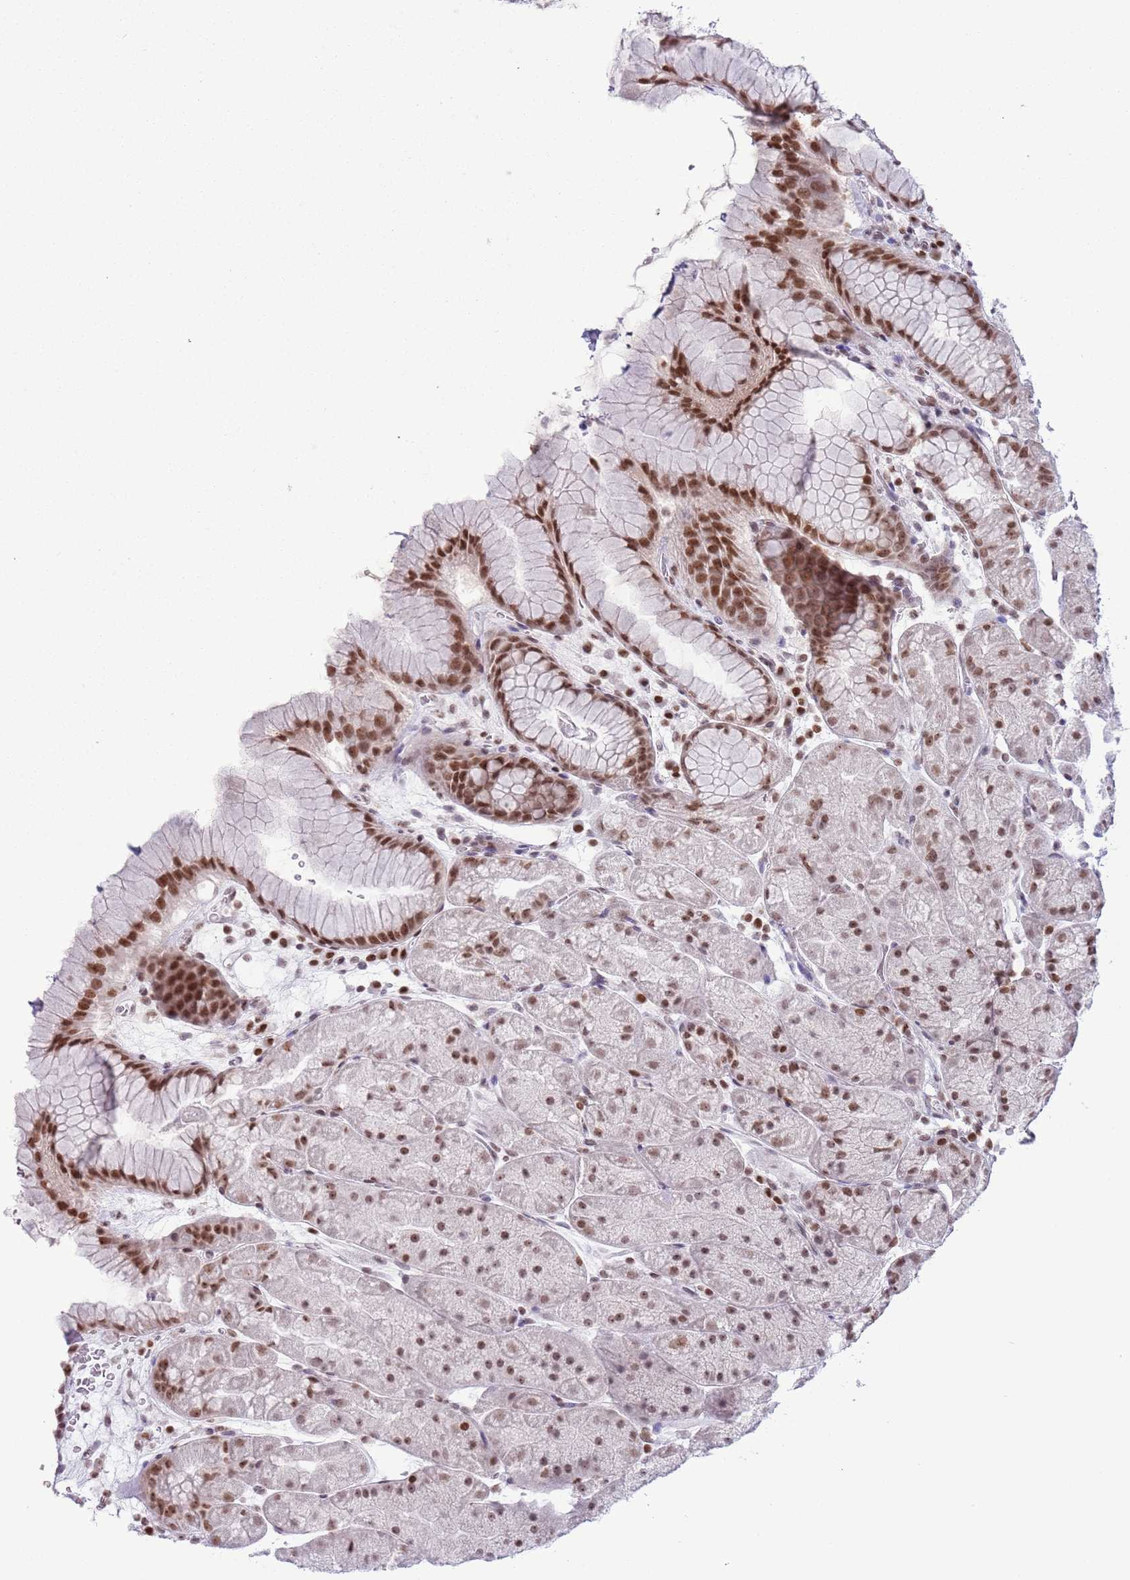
{"staining": {"intensity": "strong", "quantity": ">75%", "location": "nuclear"}, "tissue": "stomach", "cell_type": "Glandular cells", "image_type": "normal", "snomed": [{"axis": "morphology", "description": "Normal tissue, NOS"}, {"axis": "topography", "description": "Stomach, upper"}, {"axis": "topography", "description": "Stomach, lower"}], "caption": "A brown stain highlights strong nuclear expression of a protein in glandular cells of normal human stomach.", "gene": "SELENOH", "patient": {"sex": "male", "age": 67}}